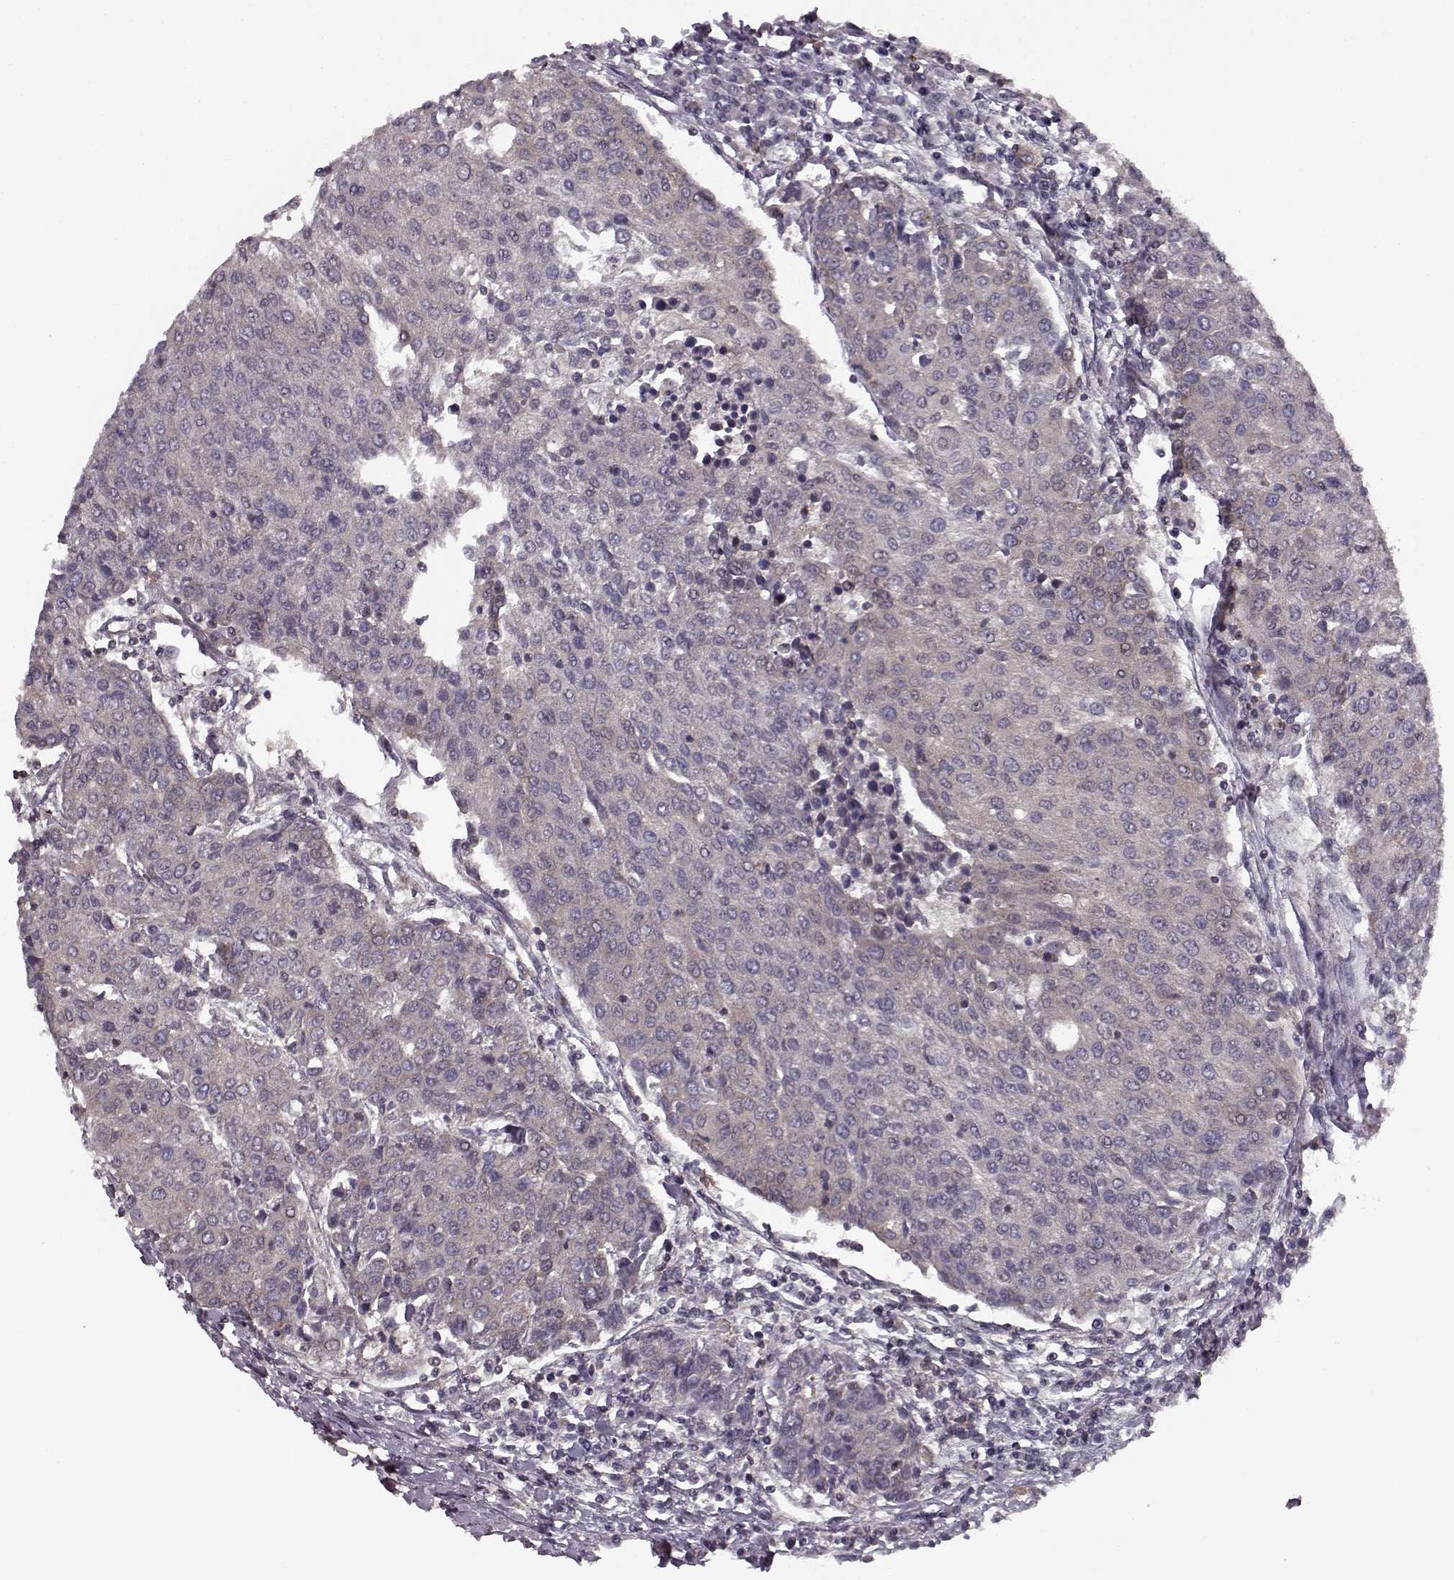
{"staining": {"intensity": "negative", "quantity": "none", "location": "none"}, "tissue": "urothelial cancer", "cell_type": "Tumor cells", "image_type": "cancer", "snomed": [{"axis": "morphology", "description": "Urothelial carcinoma, High grade"}, {"axis": "topography", "description": "Urinary bladder"}], "caption": "IHC image of neoplastic tissue: urothelial carcinoma (high-grade) stained with DAB demonstrates no significant protein positivity in tumor cells.", "gene": "SLAIN2", "patient": {"sex": "female", "age": 85}}